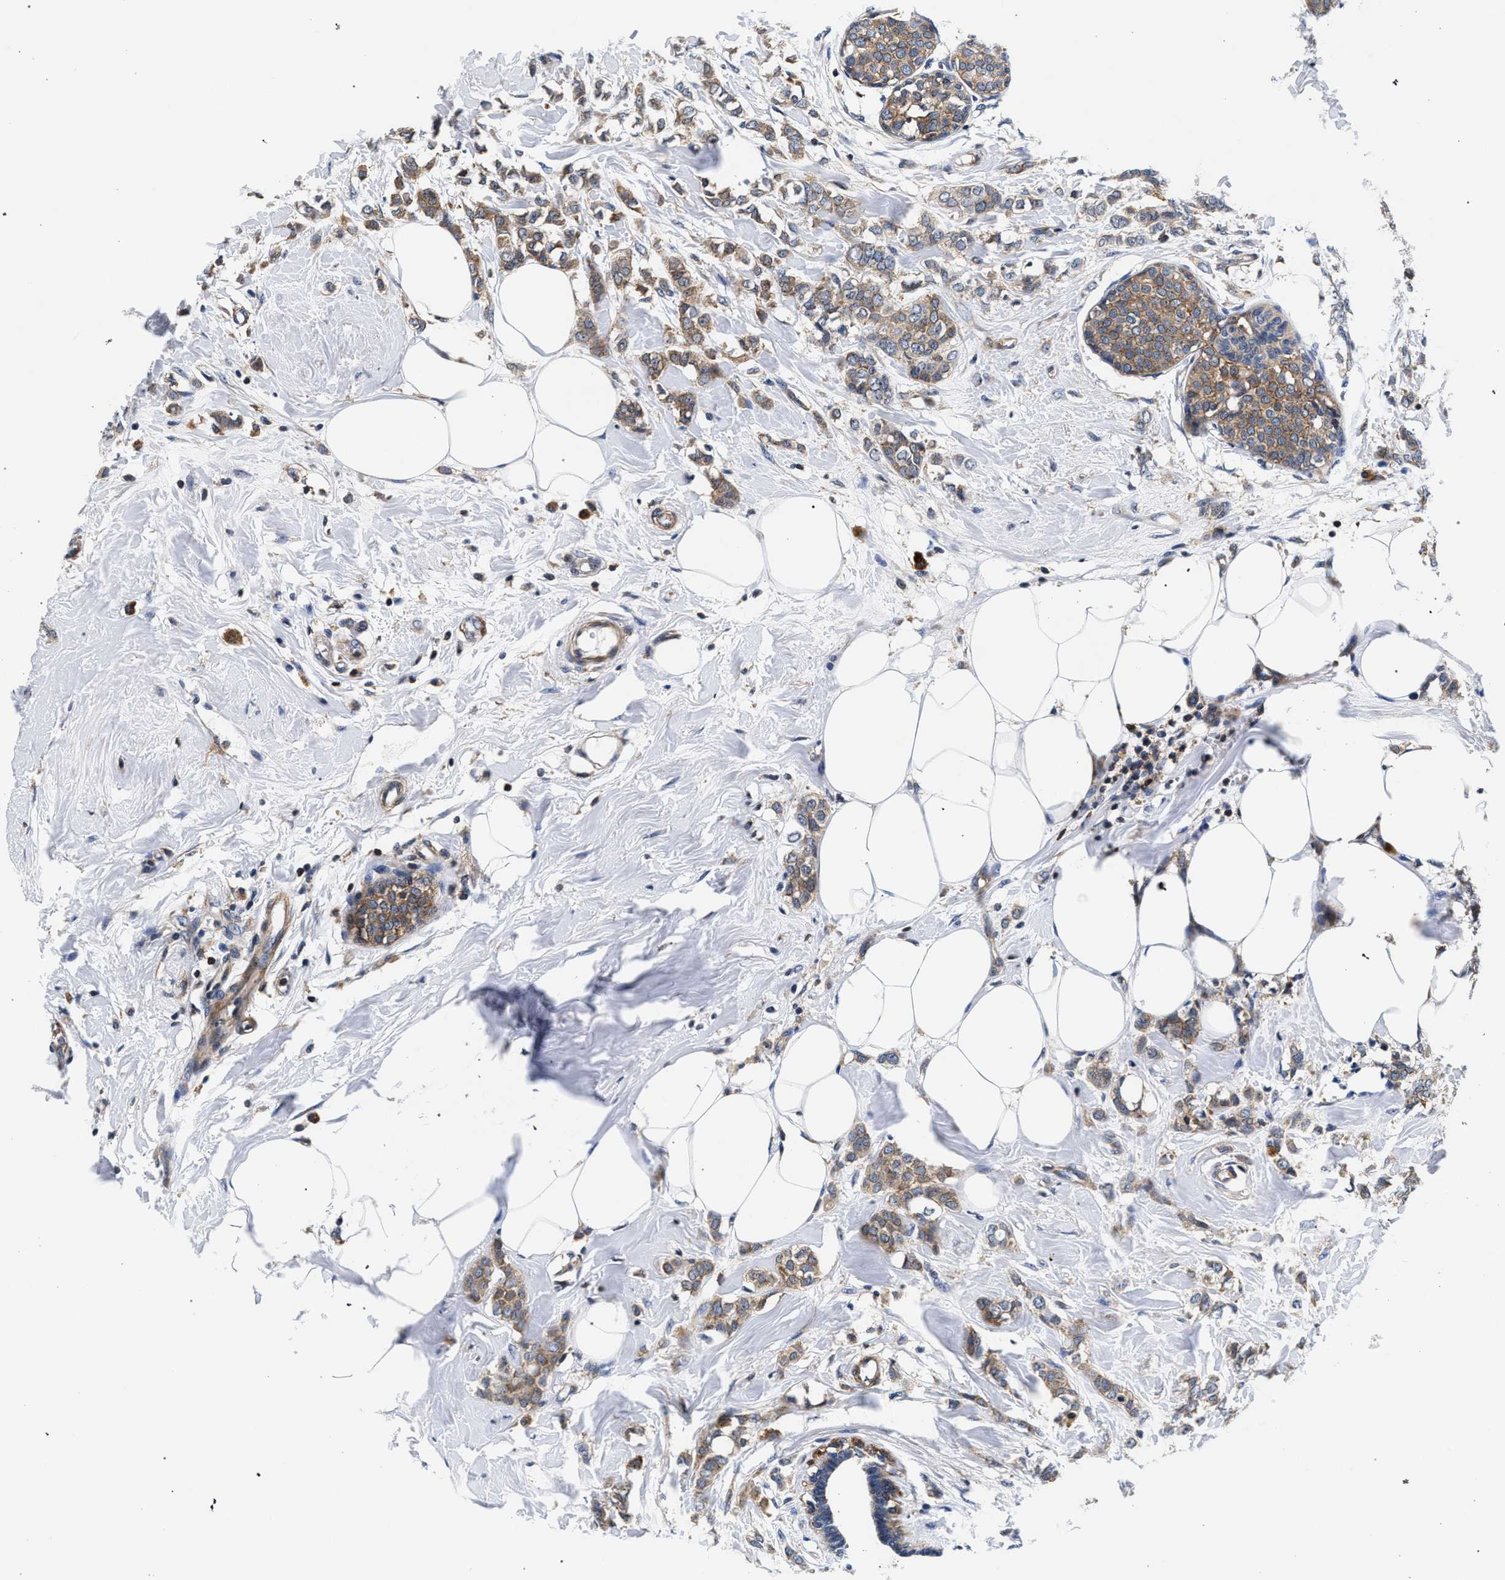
{"staining": {"intensity": "moderate", "quantity": ">75%", "location": "cytoplasmic/membranous"}, "tissue": "breast cancer", "cell_type": "Tumor cells", "image_type": "cancer", "snomed": [{"axis": "morphology", "description": "Lobular carcinoma, in situ"}, {"axis": "morphology", "description": "Lobular carcinoma"}, {"axis": "topography", "description": "Breast"}], "caption": "The histopathology image reveals a brown stain indicating the presence of a protein in the cytoplasmic/membranous of tumor cells in breast cancer (lobular carcinoma).", "gene": "LASP1", "patient": {"sex": "female", "age": 41}}